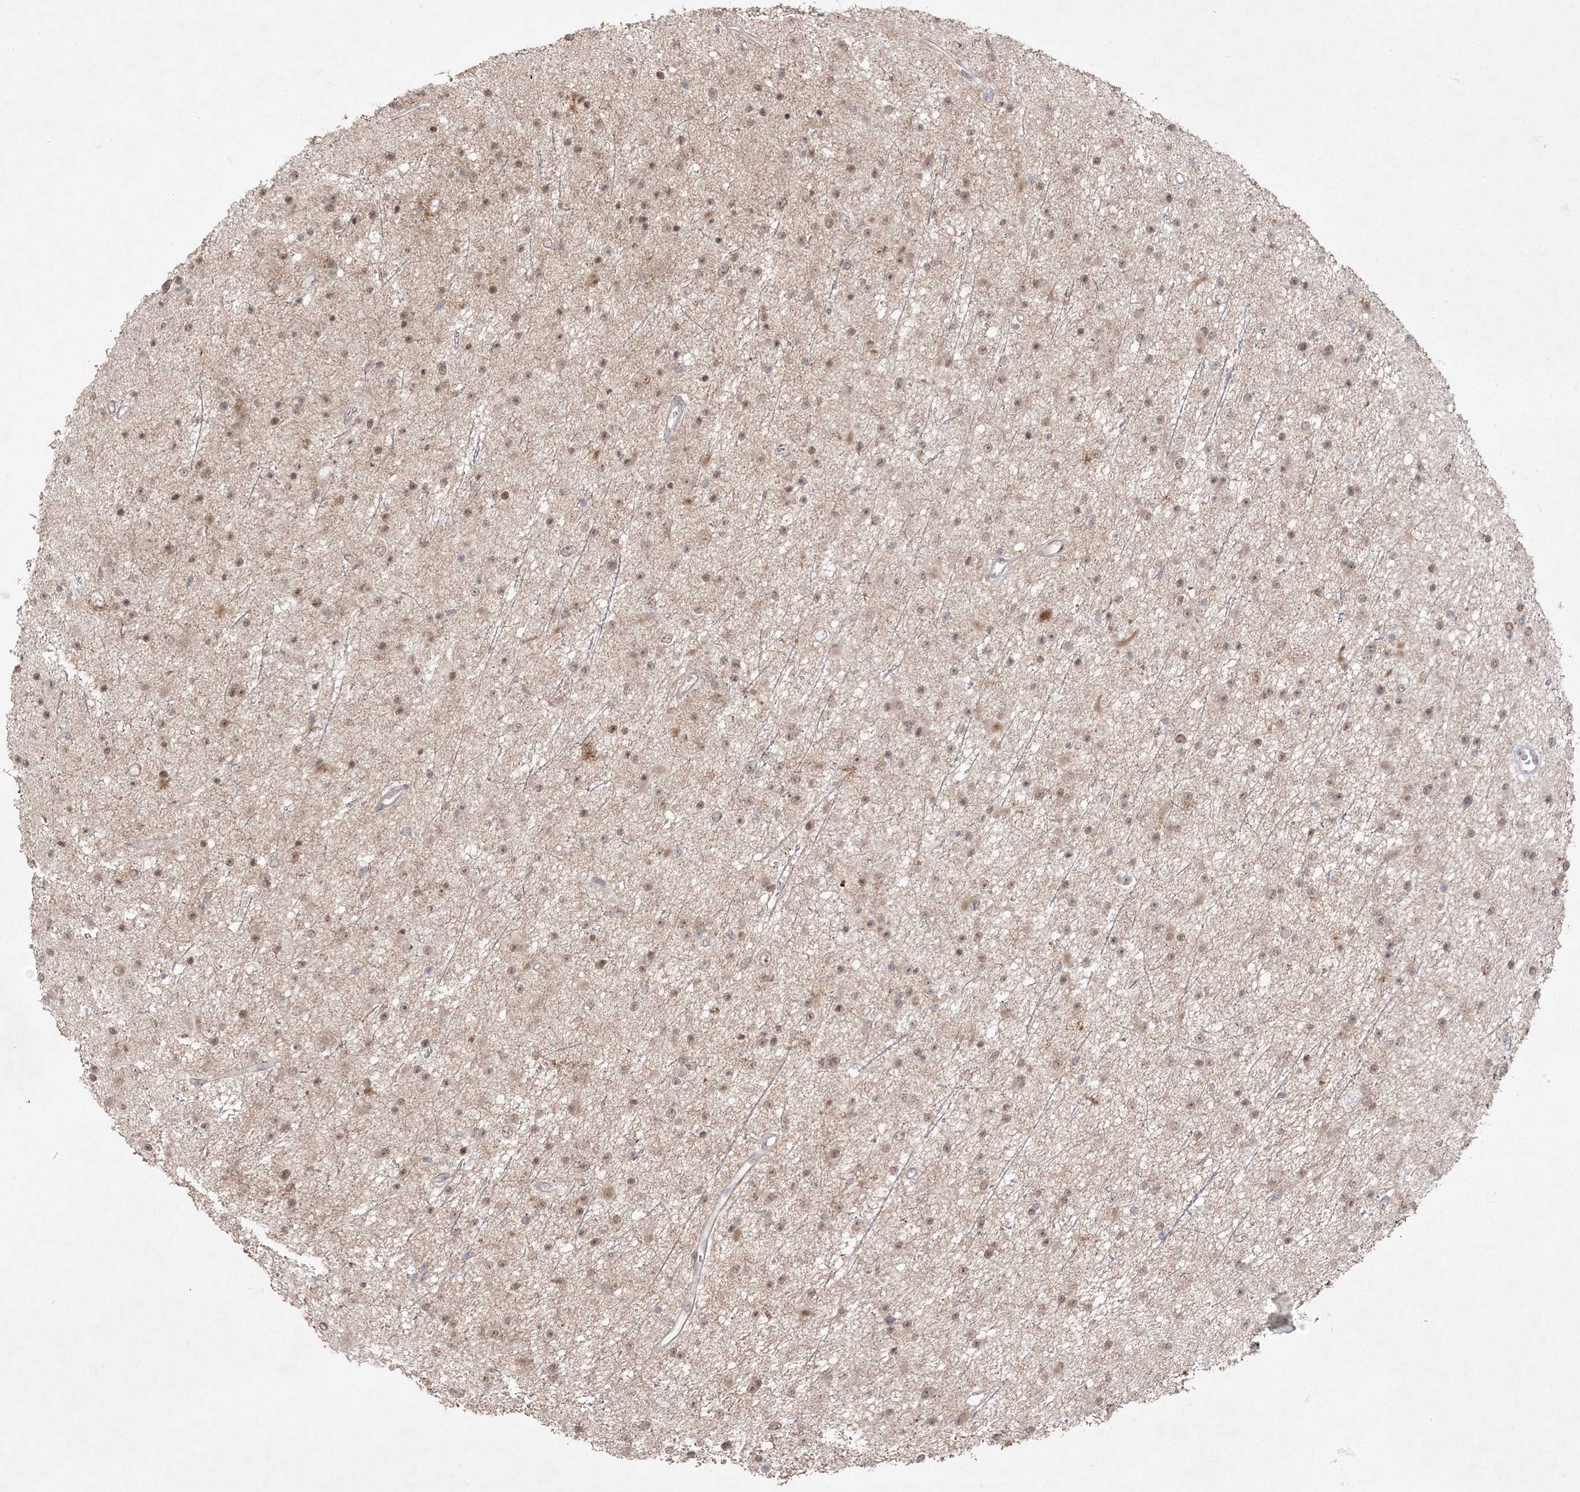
{"staining": {"intensity": "weak", "quantity": ">75%", "location": "nuclear"}, "tissue": "glioma", "cell_type": "Tumor cells", "image_type": "cancer", "snomed": [{"axis": "morphology", "description": "Glioma, malignant, Low grade"}, {"axis": "topography", "description": "Cerebral cortex"}], "caption": "Immunohistochemistry image of neoplastic tissue: malignant glioma (low-grade) stained using immunohistochemistry exhibits low levels of weak protein expression localized specifically in the nuclear of tumor cells, appearing as a nuclear brown color.", "gene": "CLNK", "patient": {"sex": "female", "age": 39}}